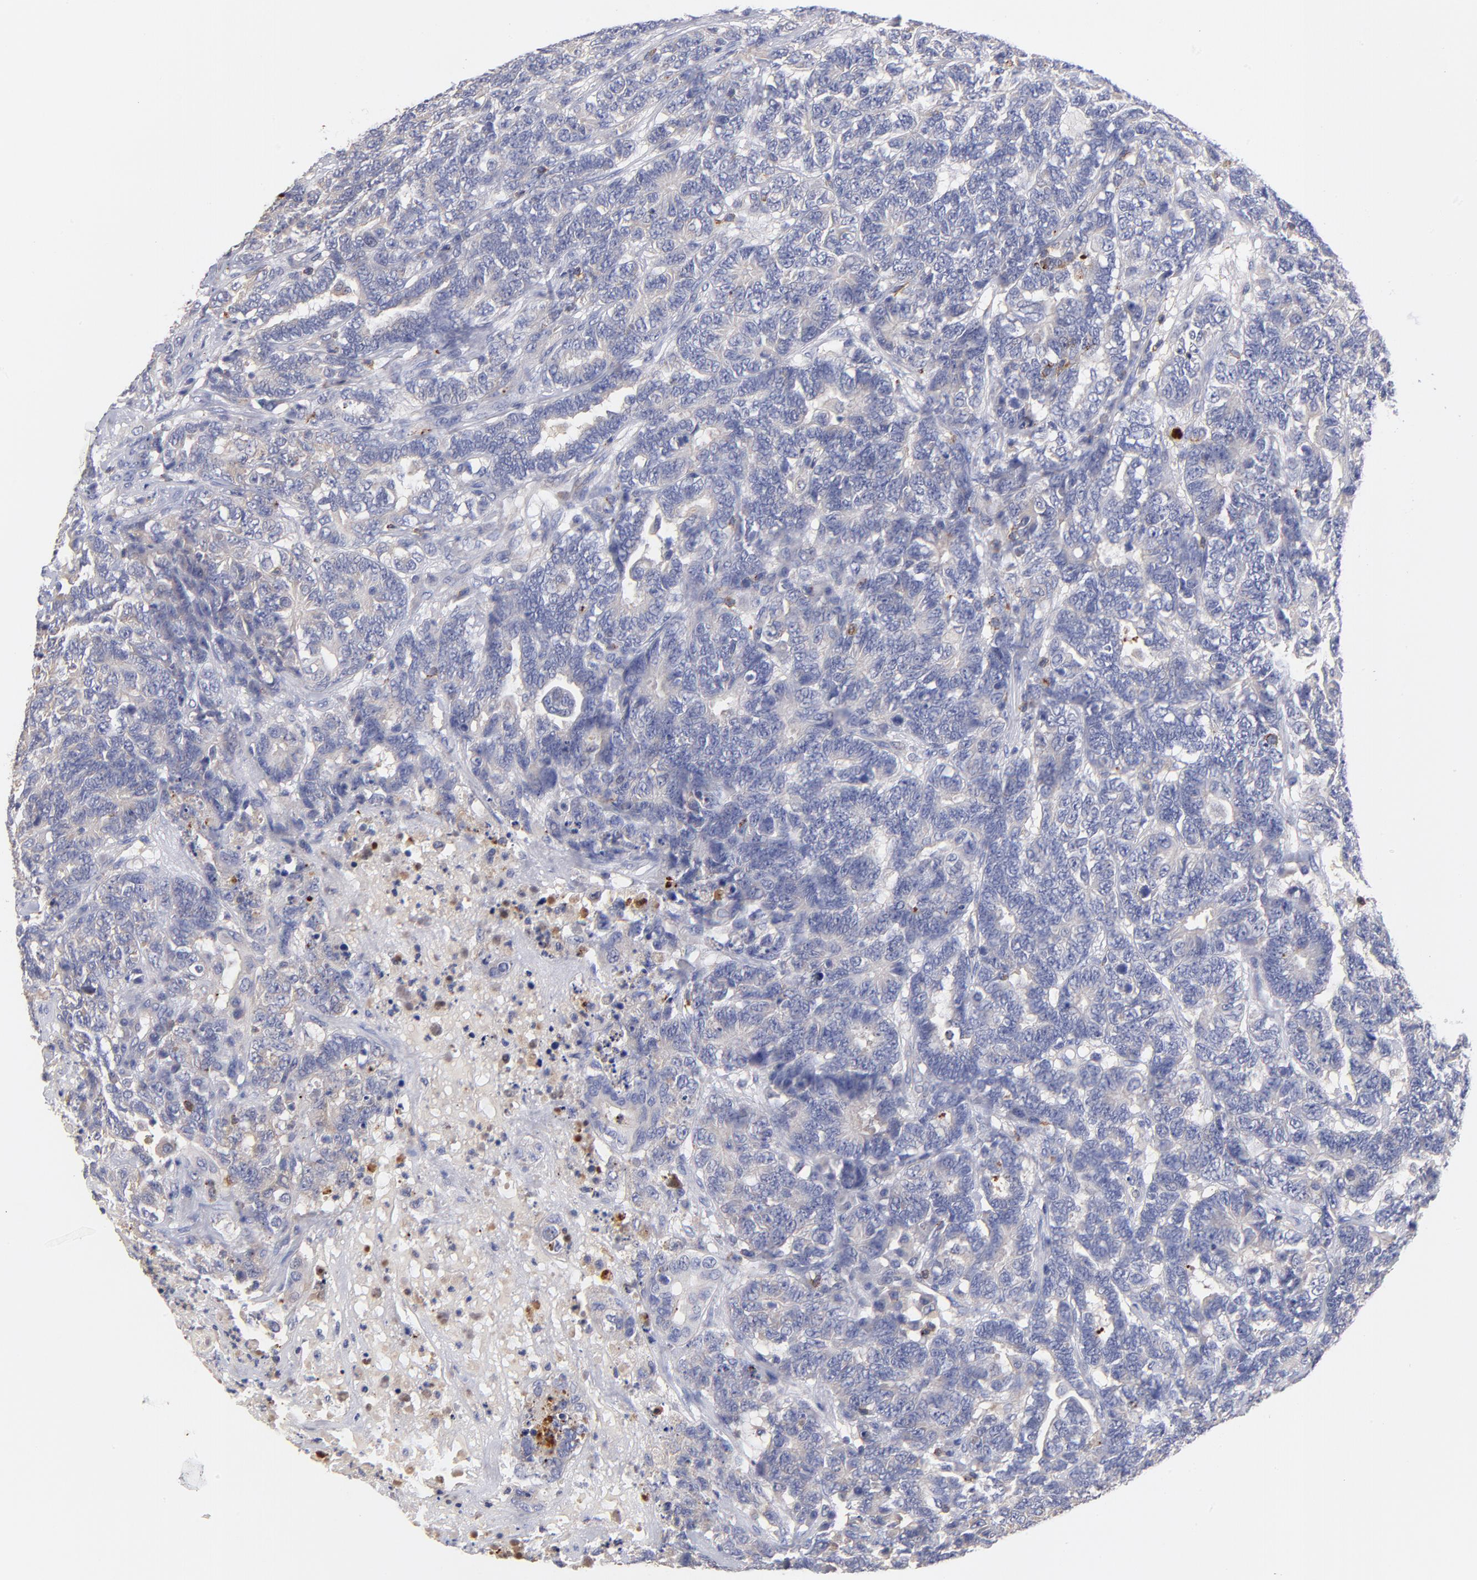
{"staining": {"intensity": "negative", "quantity": "none", "location": "none"}, "tissue": "testis cancer", "cell_type": "Tumor cells", "image_type": "cancer", "snomed": [{"axis": "morphology", "description": "Carcinoma, Embryonal, NOS"}, {"axis": "topography", "description": "Testis"}], "caption": "Tumor cells are negative for protein expression in human testis embryonal carcinoma.", "gene": "KREMEN2", "patient": {"sex": "male", "age": 26}}